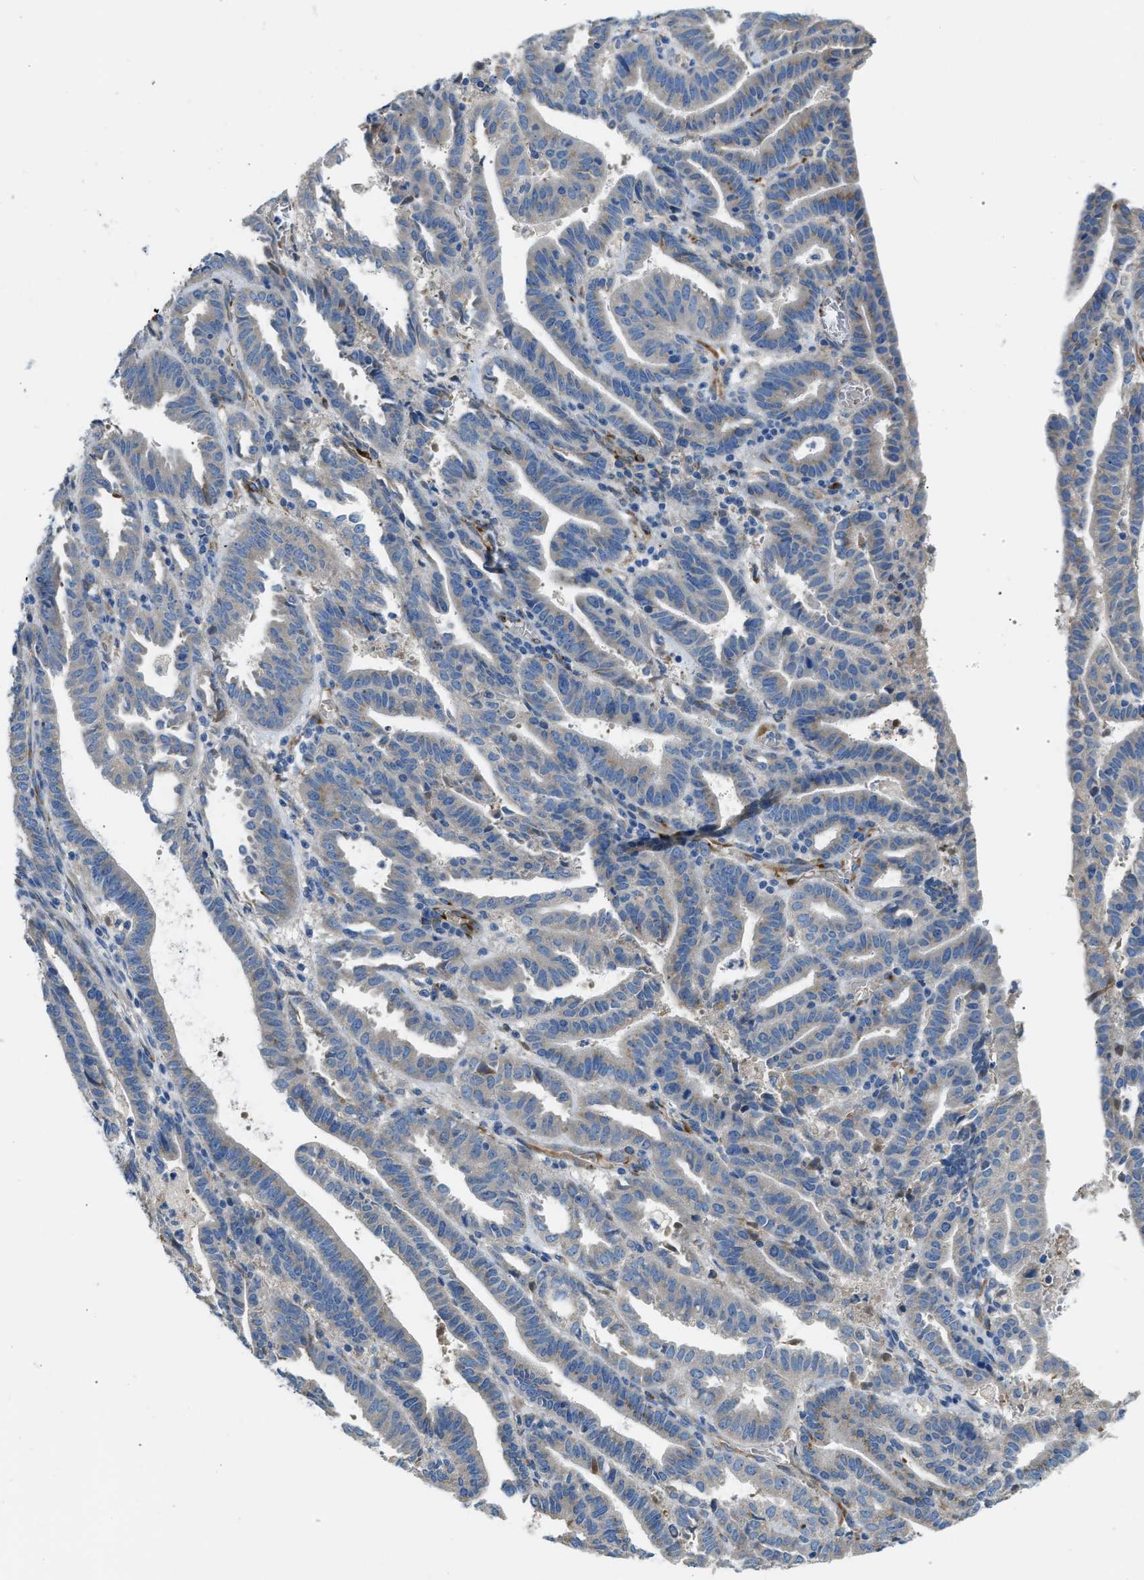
{"staining": {"intensity": "negative", "quantity": "none", "location": "none"}, "tissue": "endometrial cancer", "cell_type": "Tumor cells", "image_type": "cancer", "snomed": [{"axis": "morphology", "description": "Adenocarcinoma, NOS"}, {"axis": "topography", "description": "Uterus"}], "caption": "Tumor cells are negative for protein expression in human endometrial cancer.", "gene": "COL15A1", "patient": {"sex": "female", "age": 83}}